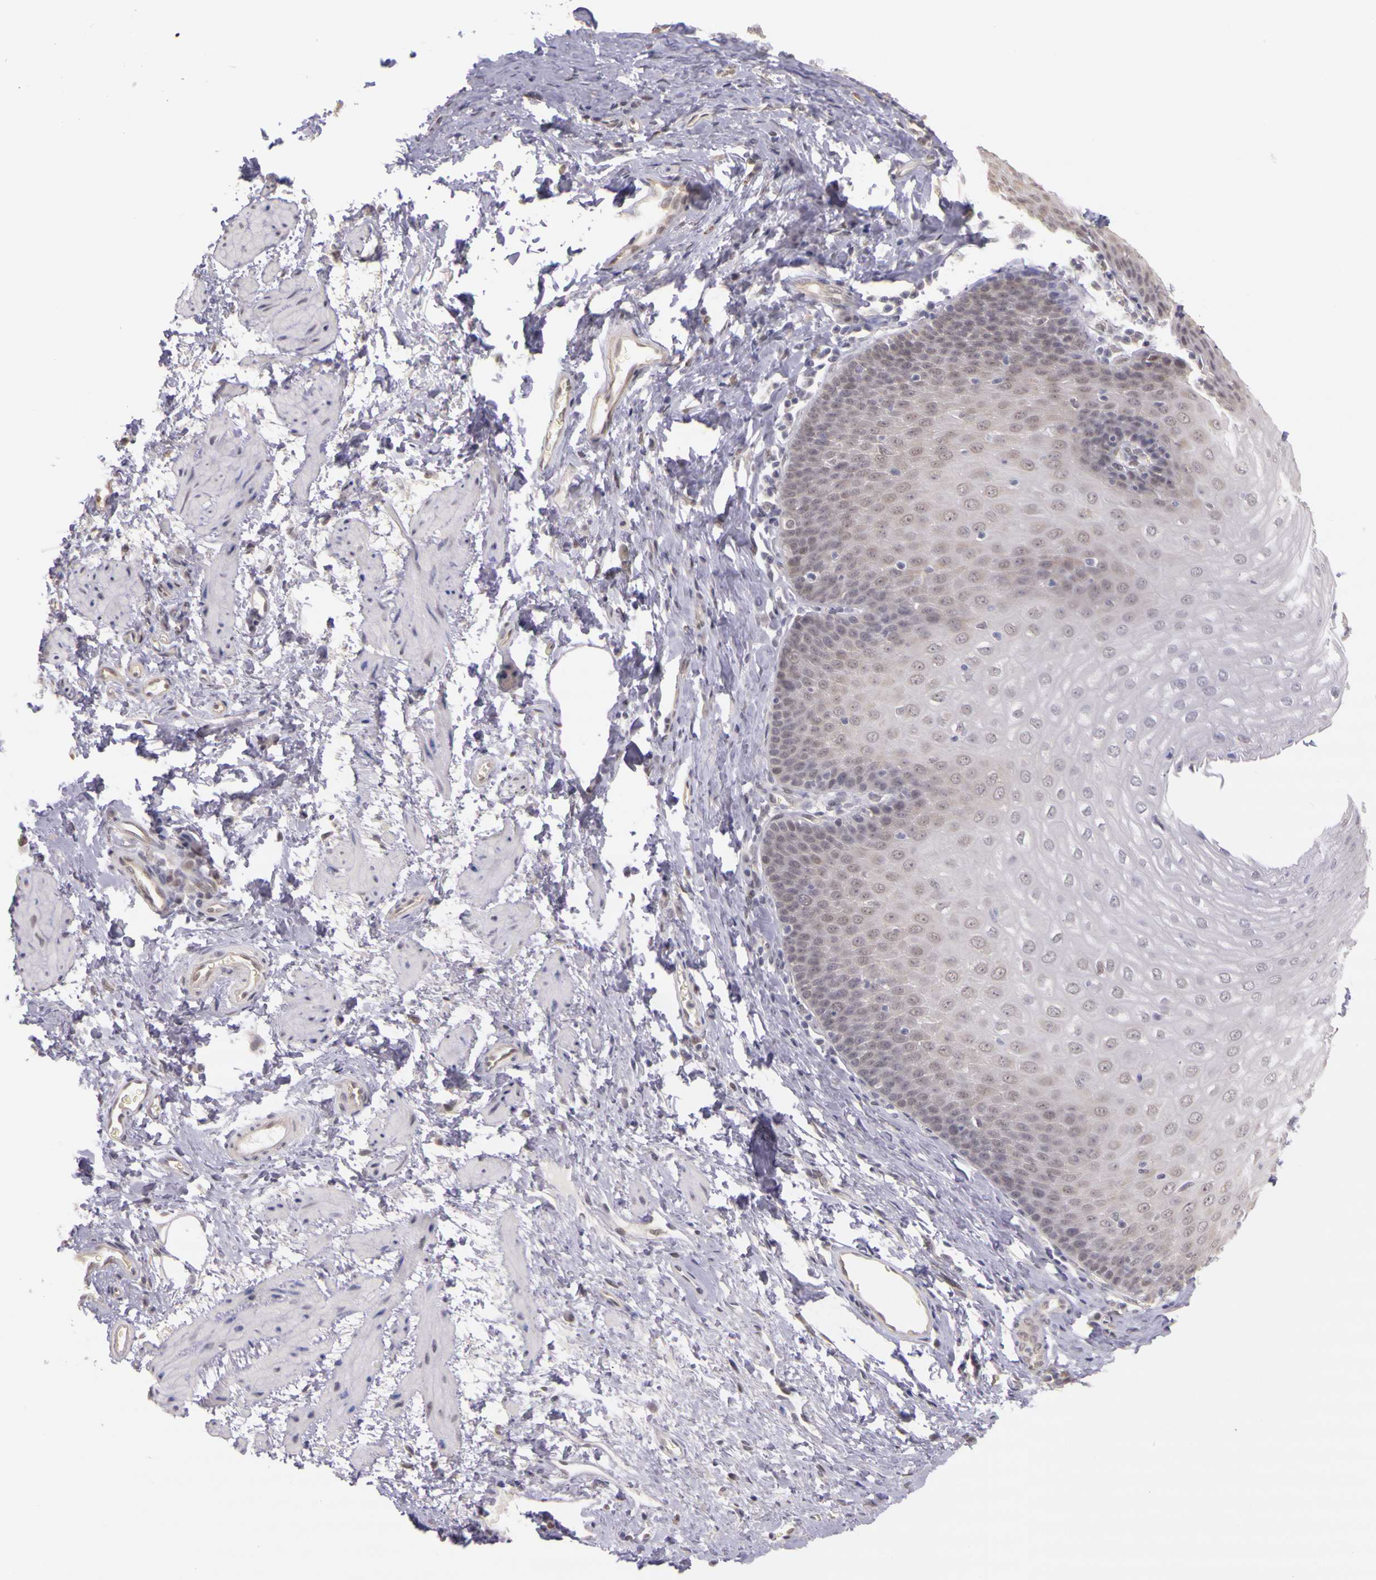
{"staining": {"intensity": "weak", "quantity": "25%-75%", "location": "cytoplasmic/membranous"}, "tissue": "esophagus", "cell_type": "Squamous epithelial cells", "image_type": "normal", "snomed": [{"axis": "morphology", "description": "Normal tissue, NOS"}, {"axis": "topography", "description": "Esophagus"}], "caption": "An immunohistochemistry (IHC) micrograph of benign tissue is shown. Protein staining in brown shows weak cytoplasmic/membranous positivity in esophagus within squamous epithelial cells. (Stains: DAB (3,3'-diaminobenzidine) in brown, nuclei in blue, Microscopy: brightfield microscopy at high magnification).", "gene": "WDR13", "patient": {"sex": "female", "age": 61}}